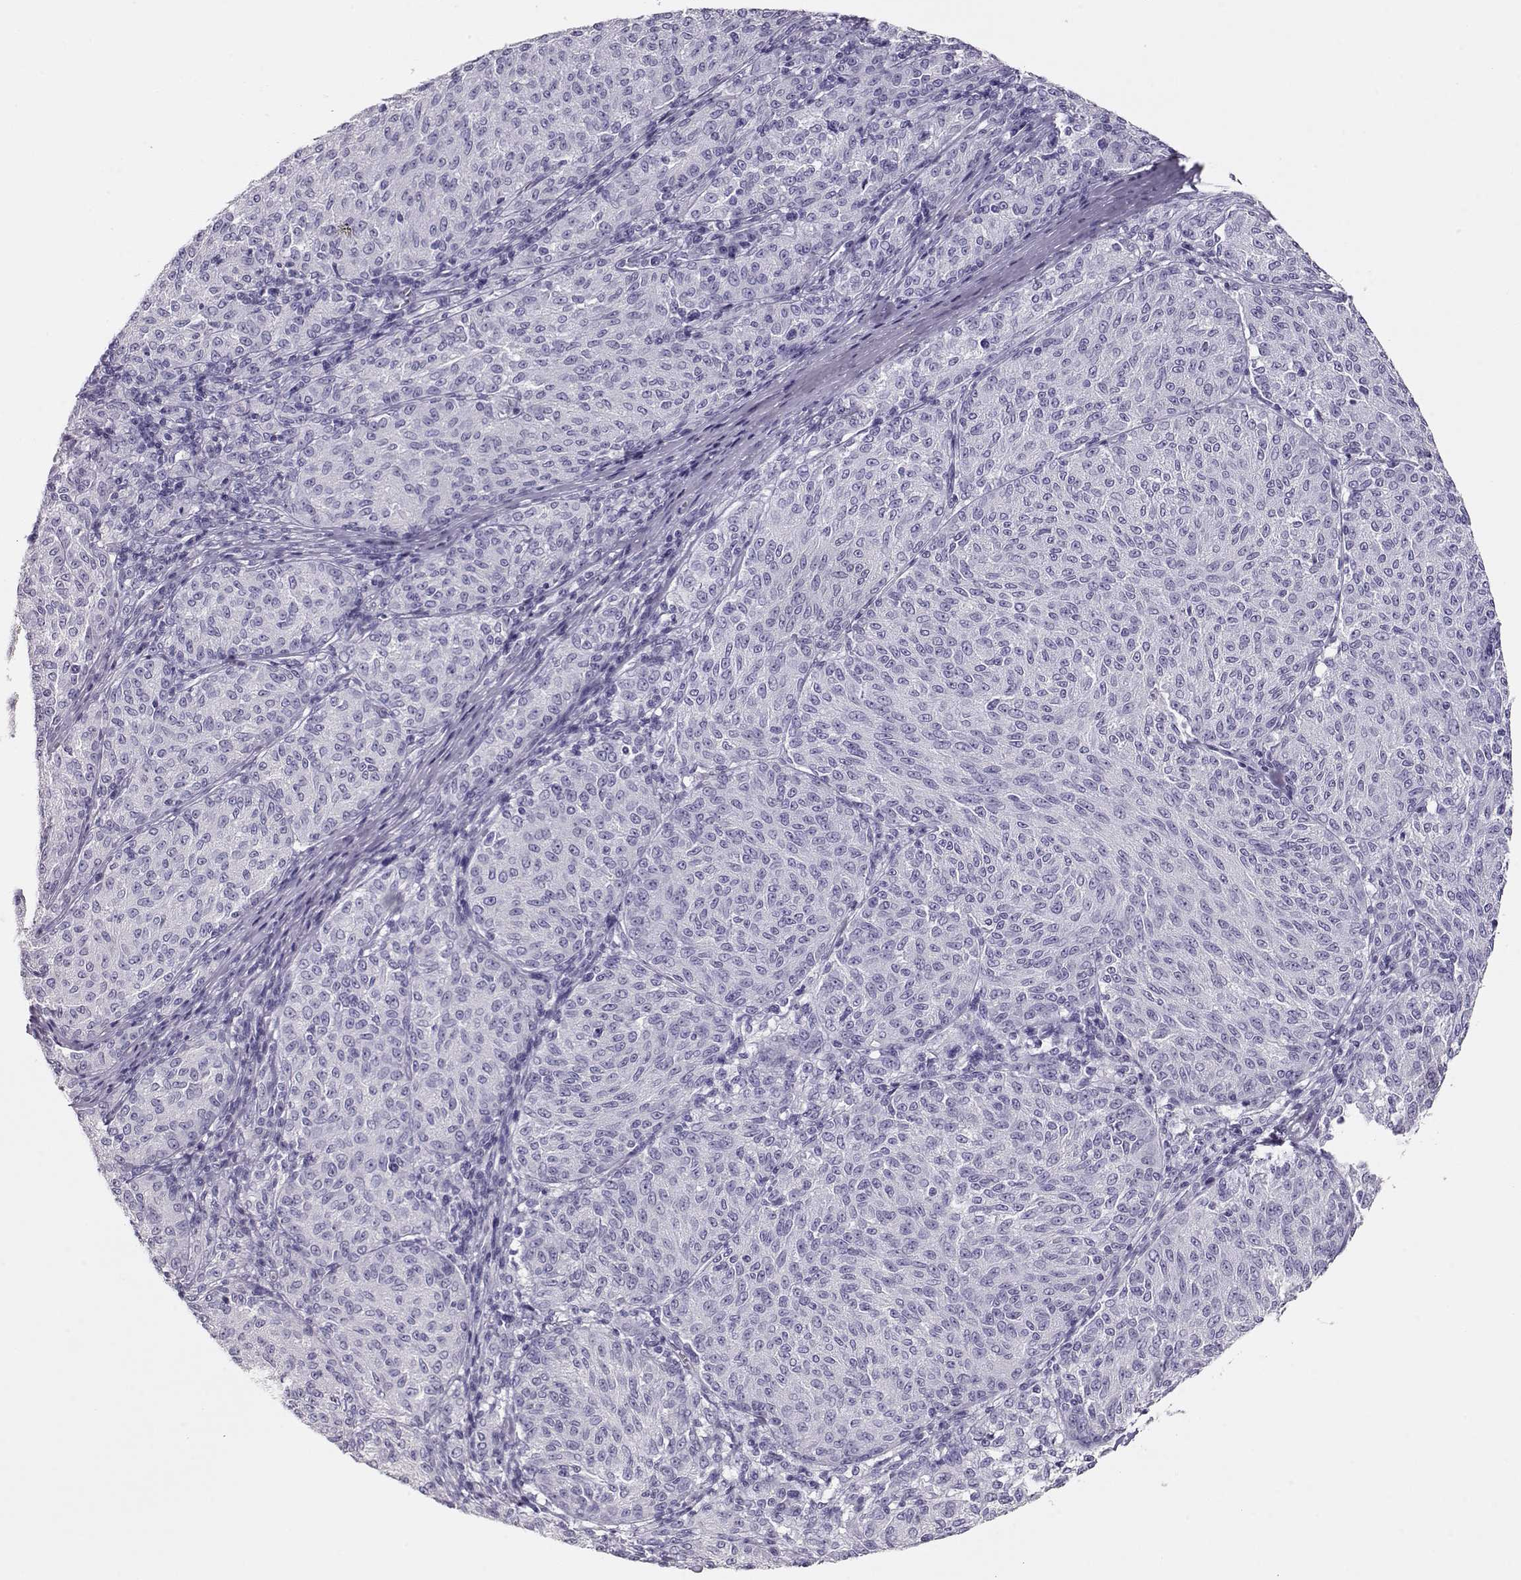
{"staining": {"intensity": "negative", "quantity": "none", "location": "none"}, "tissue": "melanoma", "cell_type": "Tumor cells", "image_type": "cancer", "snomed": [{"axis": "morphology", "description": "Malignant melanoma, NOS"}, {"axis": "topography", "description": "Skin"}], "caption": "Tumor cells are negative for brown protein staining in malignant melanoma. (DAB (3,3'-diaminobenzidine) immunohistochemistry with hematoxylin counter stain).", "gene": "ACTN2", "patient": {"sex": "female", "age": 72}}